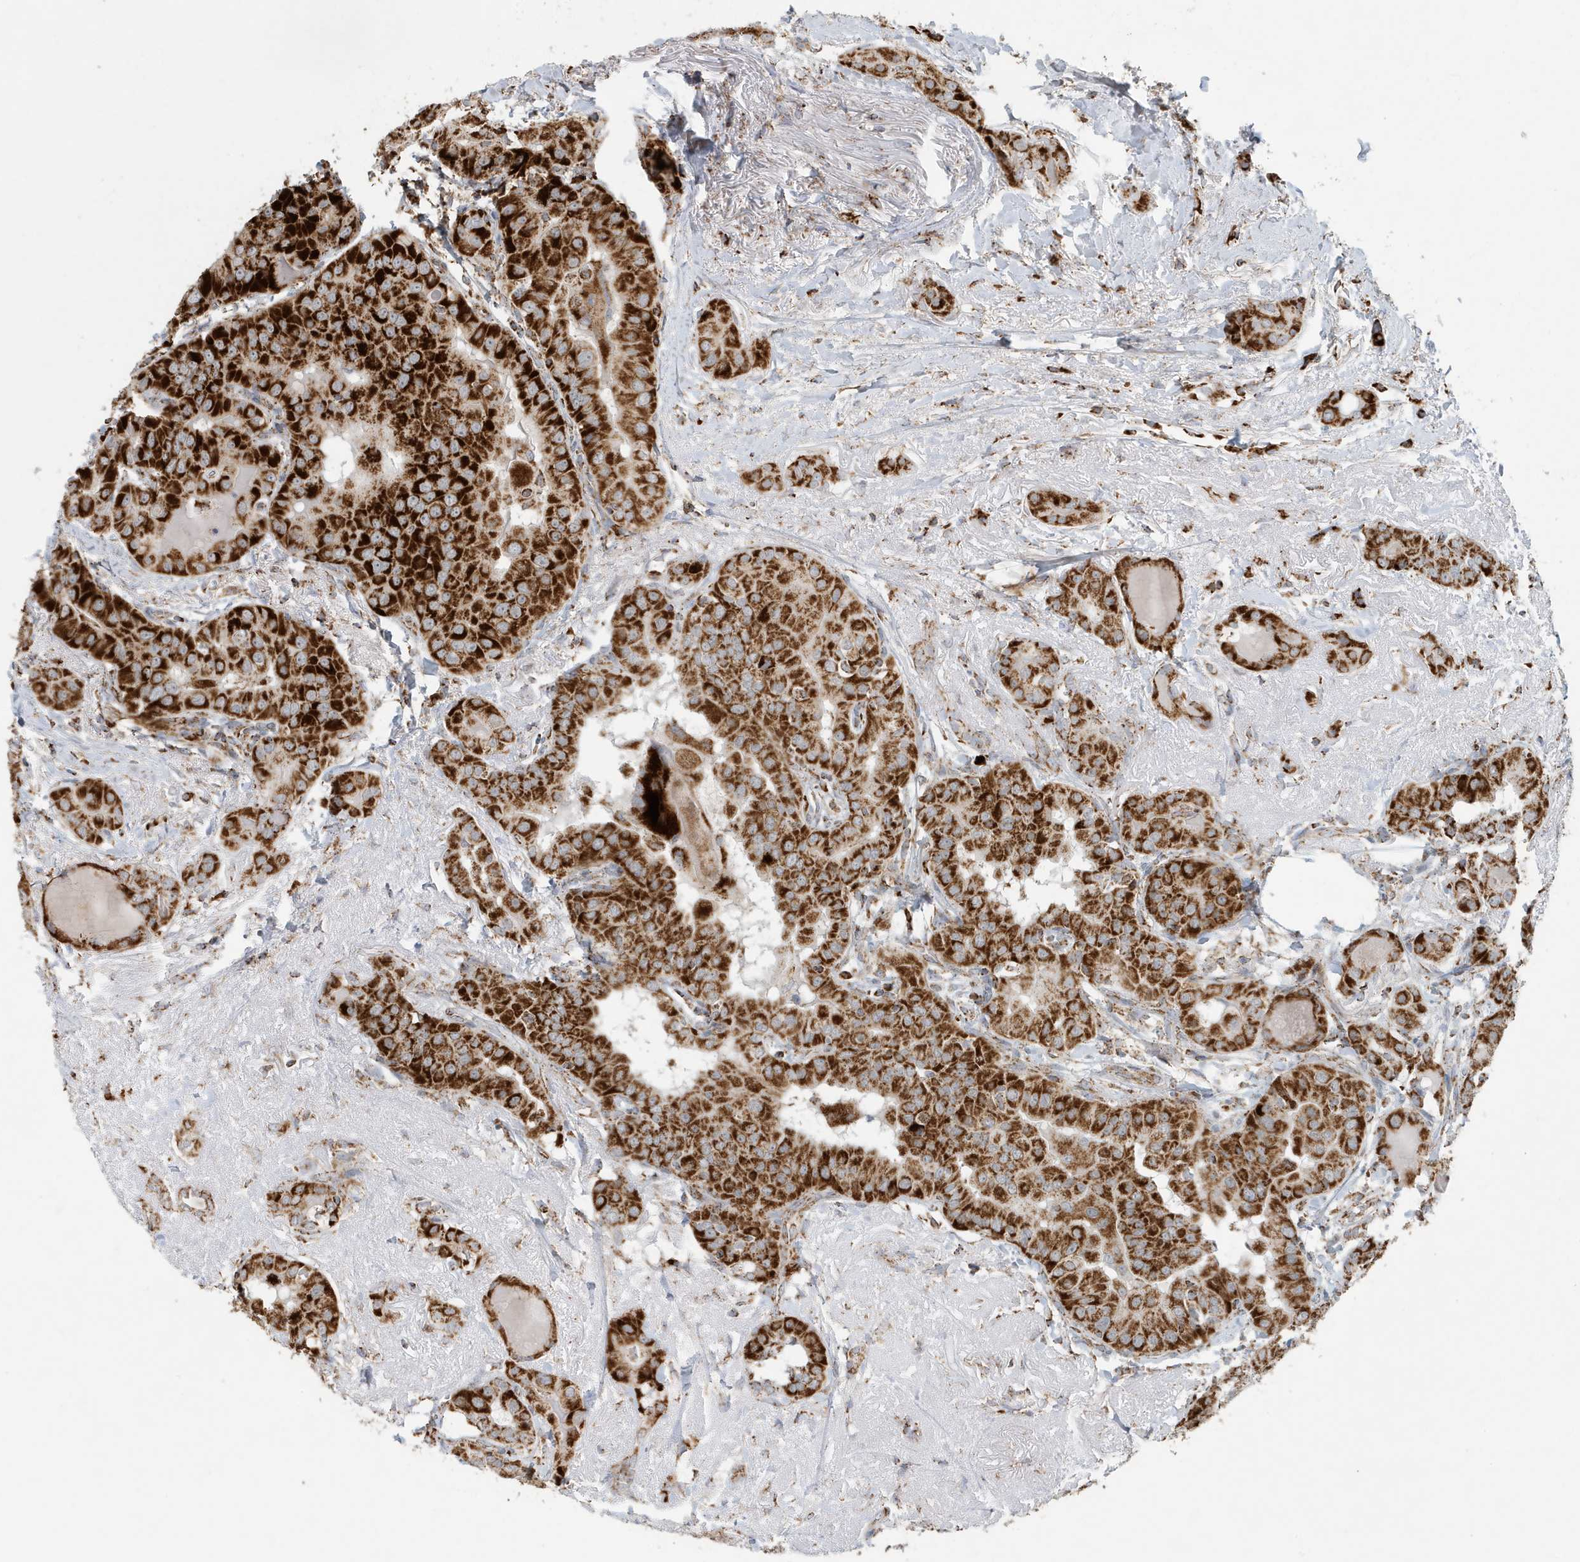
{"staining": {"intensity": "strong", "quantity": ">75%", "location": "cytoplasmic/membranous"}, "tissue": "thyroid cancer", "cell_type": "Tumor cells", "image_type": "cancer", "snomed": [{"axis": "morphology", "description": "Papillary adenocarcinoma, NOS"}, {"axis": "topography", "description": "Thyroid gland"}], "caption": "A high amount of strong cytoplasmic/membranous expression is seen in approximately >75% of tumor cells in thyroid cancer tissue.", "gene": "MAN1A1", "patient": {"sex": "male", "age": 33}}